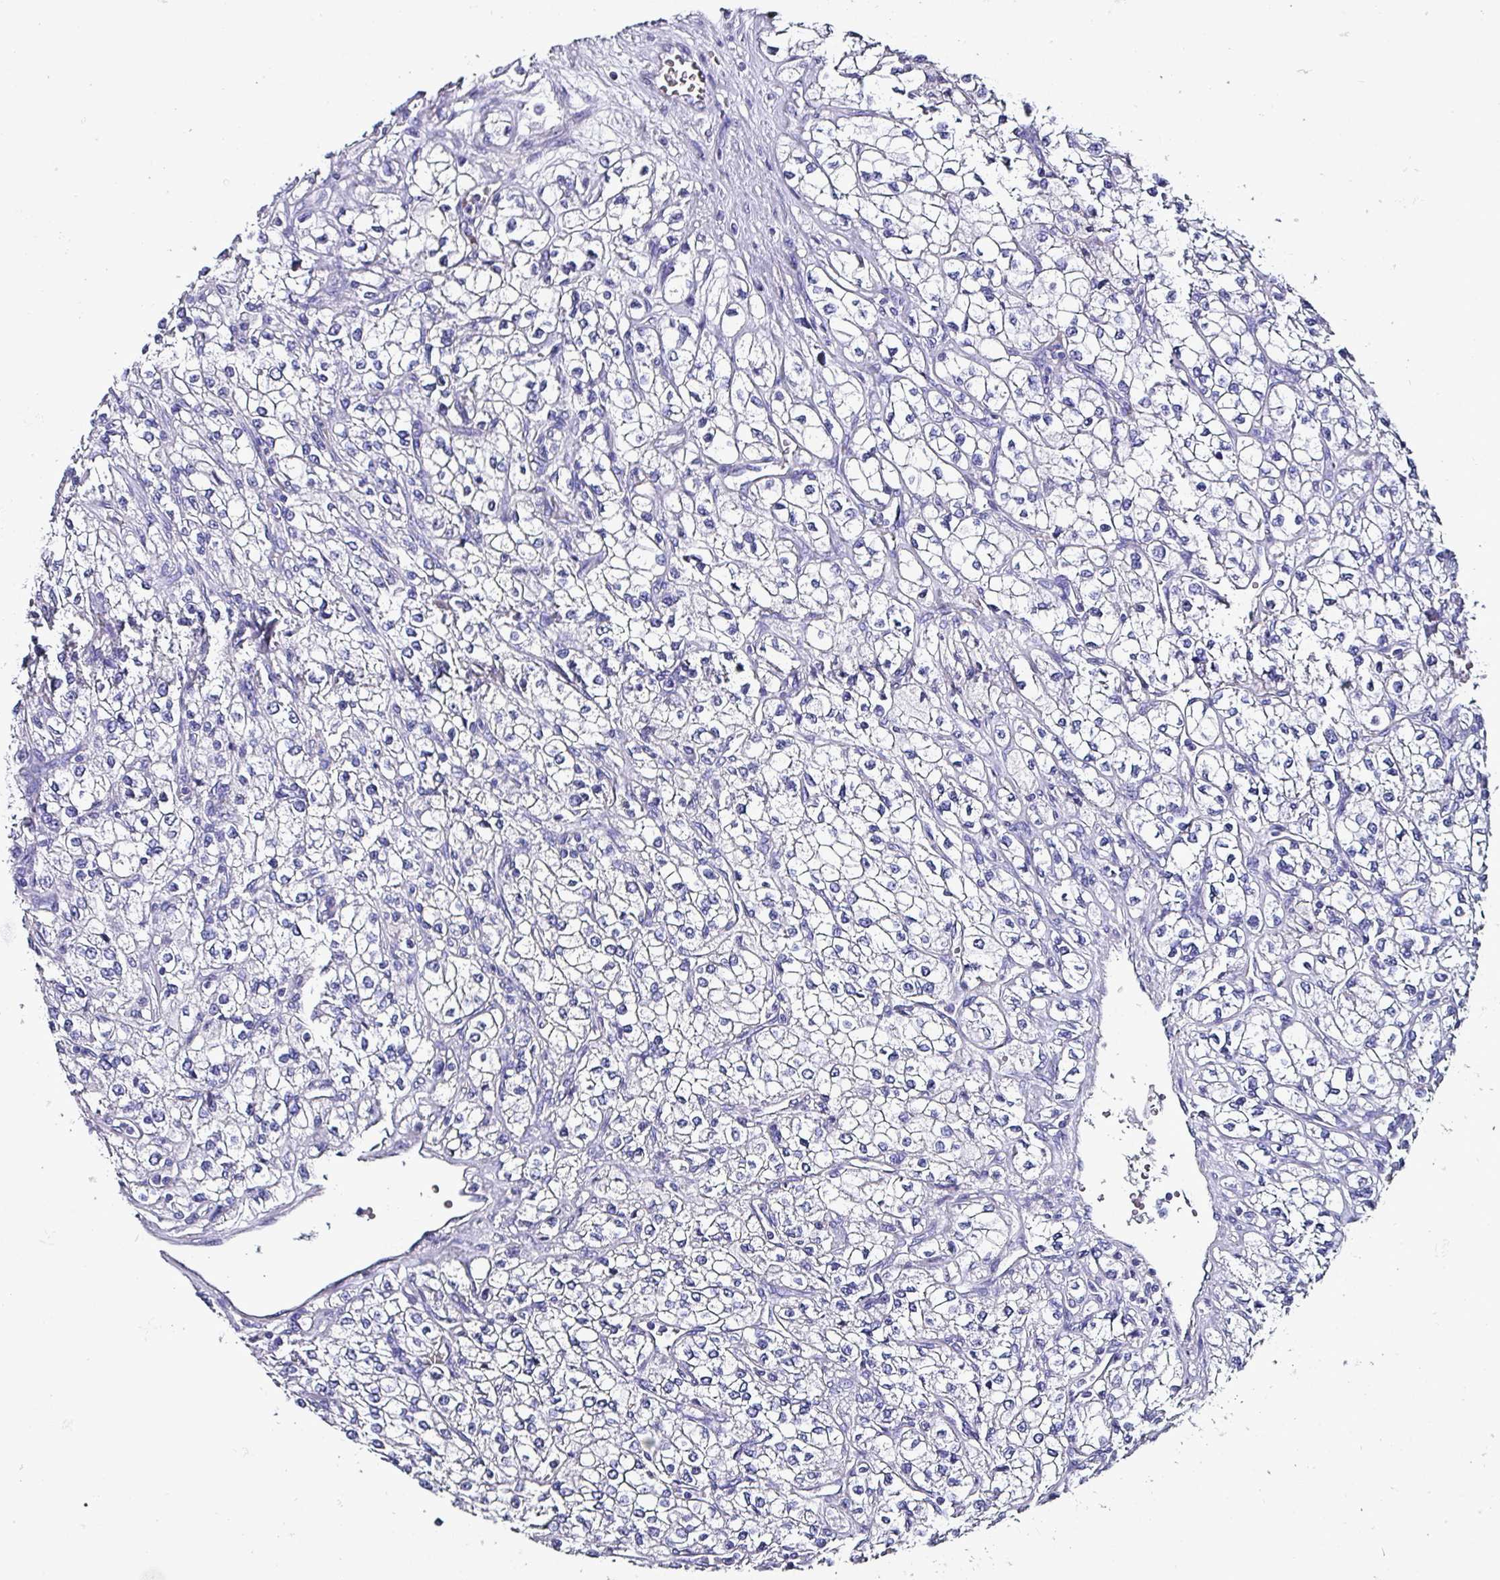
{"staining": {"intensity": "negative", "quantity": "none", "location": "none"}, "tissue": "renal cancer", "cell_type": "Tumor cells", "image_type": "cancer", "snomed": [{"axis": "morphology", "description": "Adenocarcinoma, NOS"}, {"axis": "topography", "description": "Kidney"}], "caption": "Immunohistochemistry (IHC) histopathology image of neoplastic tissue: human renal cancer stained with DAB shows no significant protein expression in tumor cells.", "gene": "KRT6C", "patient": {"sex": "male", "age": 80}}